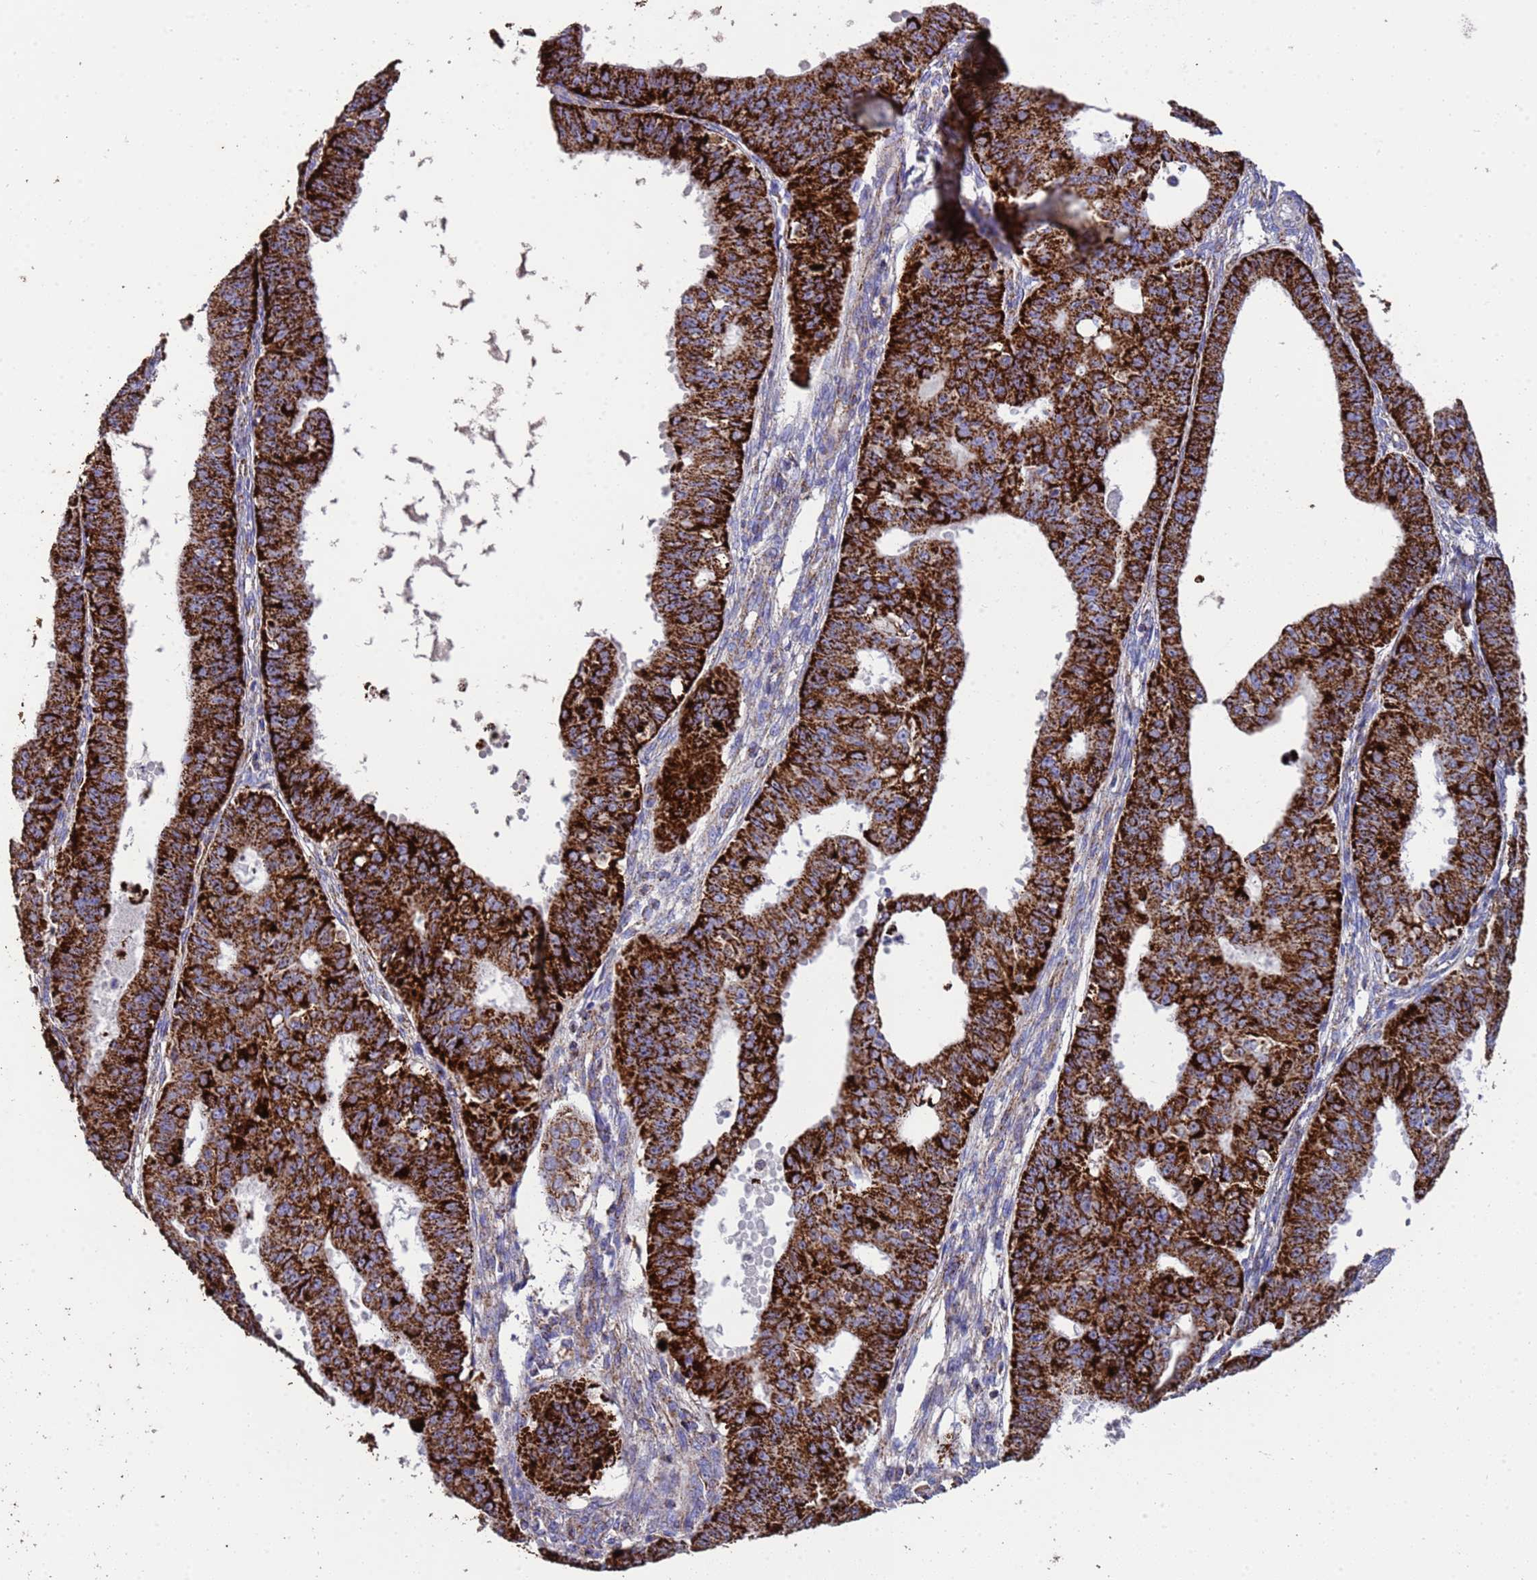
{"staining": {"intensity": "strong", "quantity": ">75%", "location": "cytoplasmic/membranous"}, "tissue": "ovarian cancer", "cell_type": "Tumor cells", "image_type": "cancer", "snomed": [{"axis": "morphology", "description": "Carcinoma, endometroid"}, {"axis": "topography", "description": "Appendix"}, {"axis": "topography", "description": "Ovary"}], "caption": "A brown stain highlights strong cytoplasmic/membranous staining of a protein in ovarian cancer (endometroid carcinoma) tumor cells.", "gene": "ZNFX1", "patient": {"sex": "female", "age": 42}}